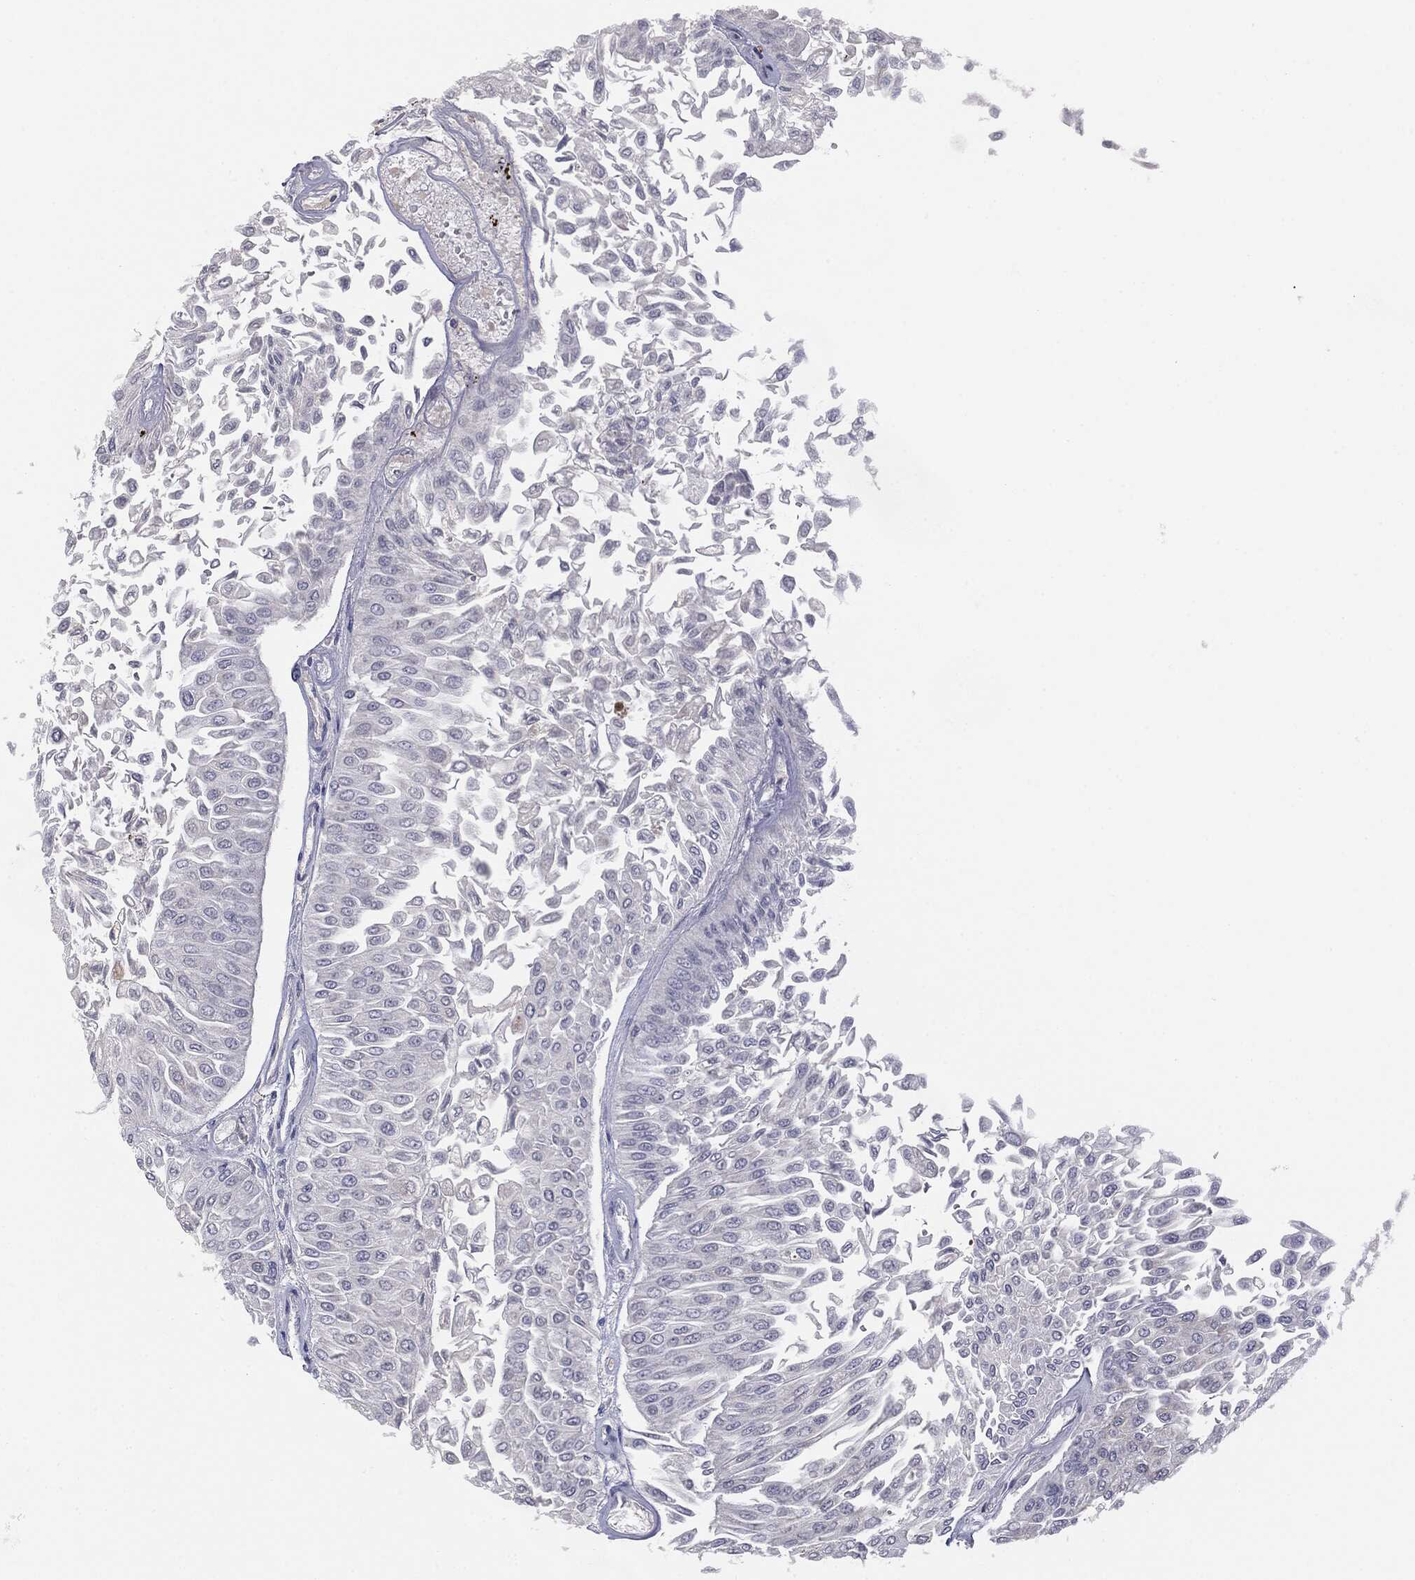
{"staining": {"intensity": "negative", "quantity": "none", "location": "none"}, "tissue": "urothelial cancer", "cell_type": "Tumor cells", "image_type": "cancer", "snomed": [{"axis": "morphology", "description": "Urothelial carcinoma, Low grade"}, {"axis": "topography", "description": "Urinary bladder"}], "caption": "Image shows no protein expression in tumor cells of urothelial carcinoma (low-grade) tissue. The staining was performed using DAB (3,3'-diaminobenzidine) to visualize the protein expression in brown, while the nuclei were stained in blue with hematoxylin (Magnification: 20x).", "gene": "MUC1", "patient": {"sex": "male", "age": 67}}